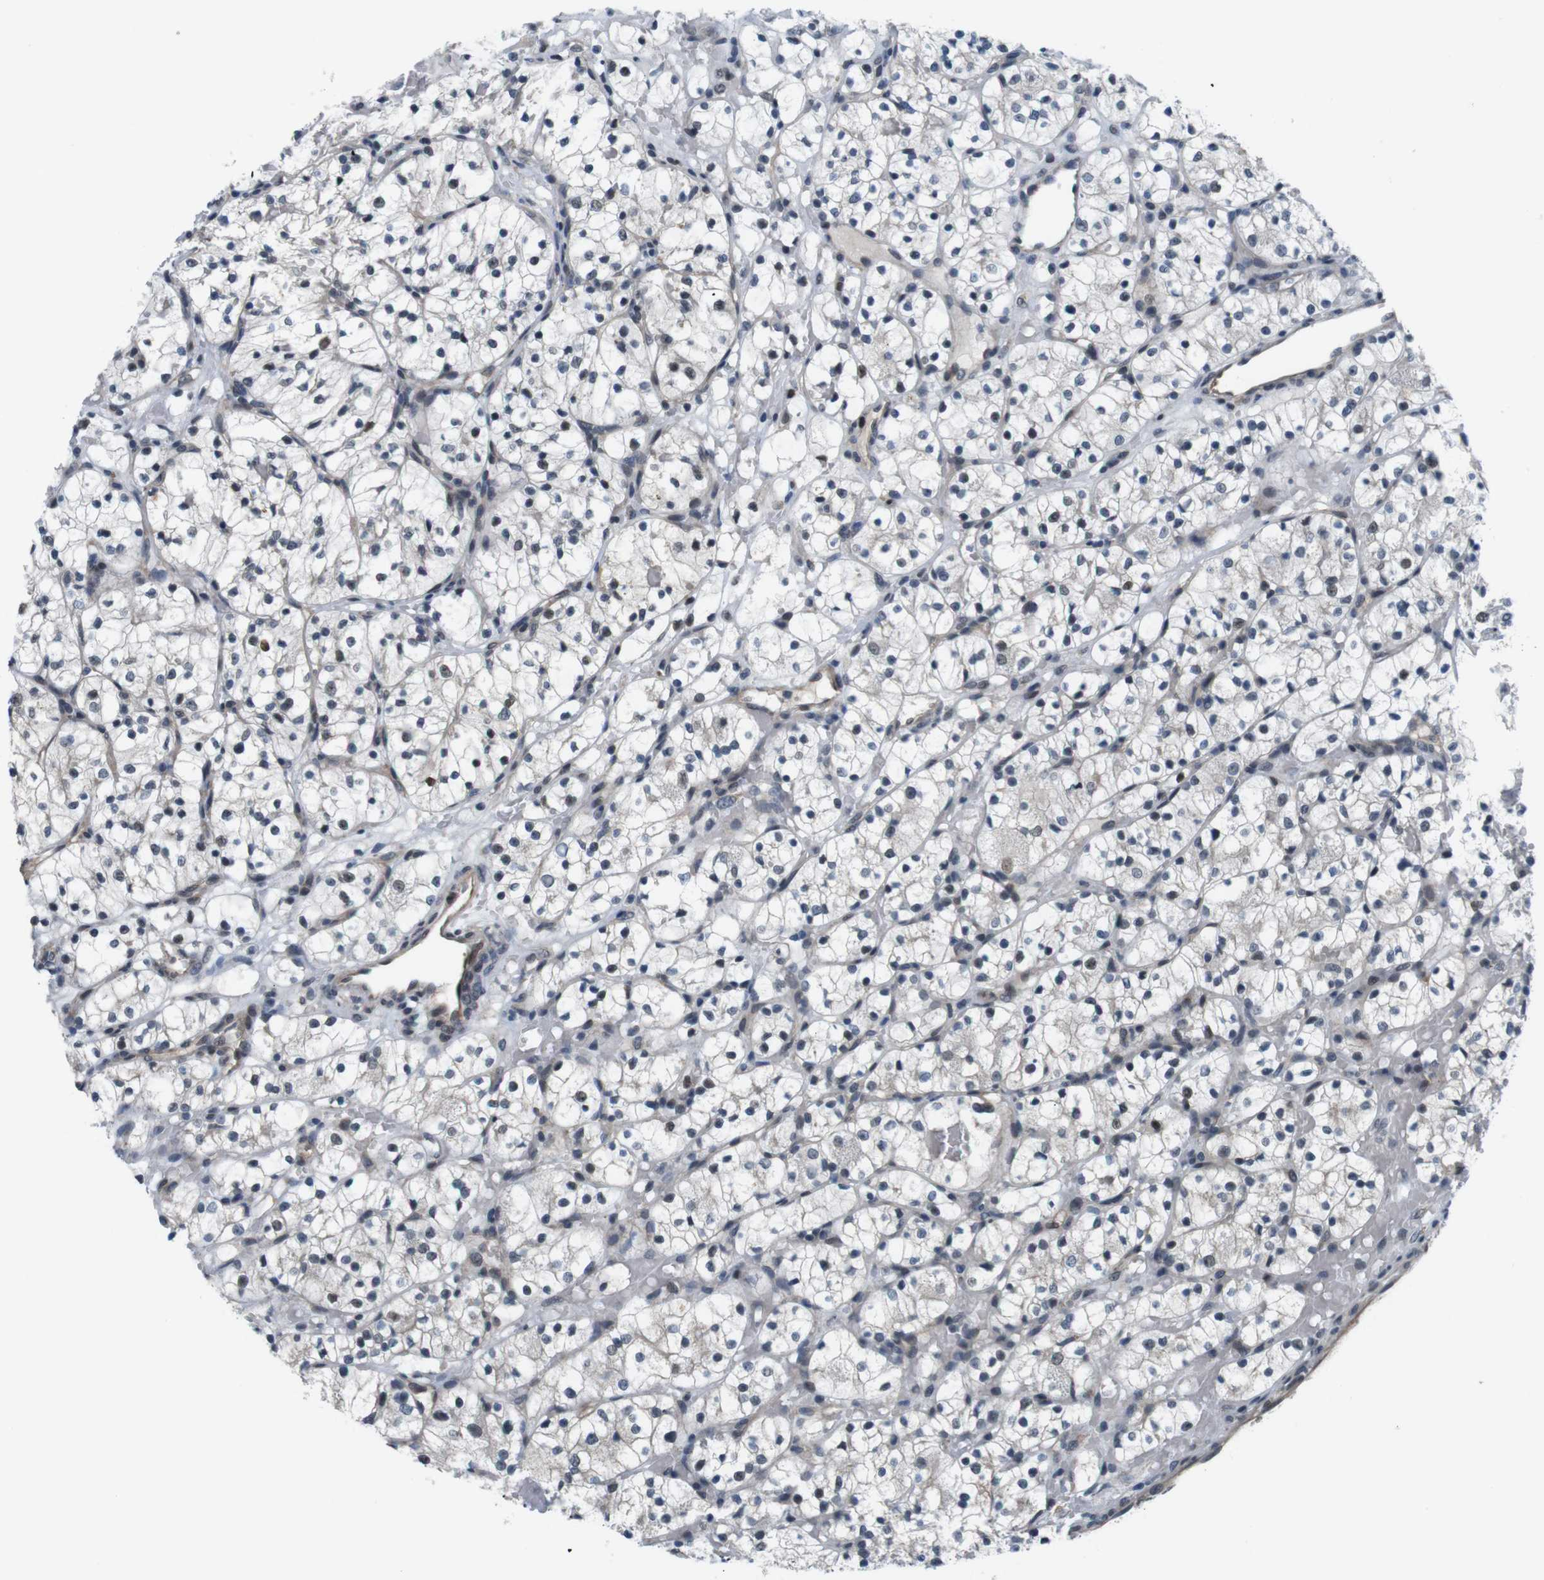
{"staining": {"intensity": "negative", "quantity": "none", "location": "none"}, "tissue": "renal cancer", "cell_type": "Tumor cells", "image_type": "cancer", "snomed": [{"axis": "morphology", "description": "Adenocarcinoma, NOS"}, {"axis": "topography", "description": "Kidney"}], "caption": "This is an IHC image of renal cancer (adenocarcinoma). There is no expression in tumor cells.", "gene": "SMCO2", "patient": {"sex": "female", "age": 60}}